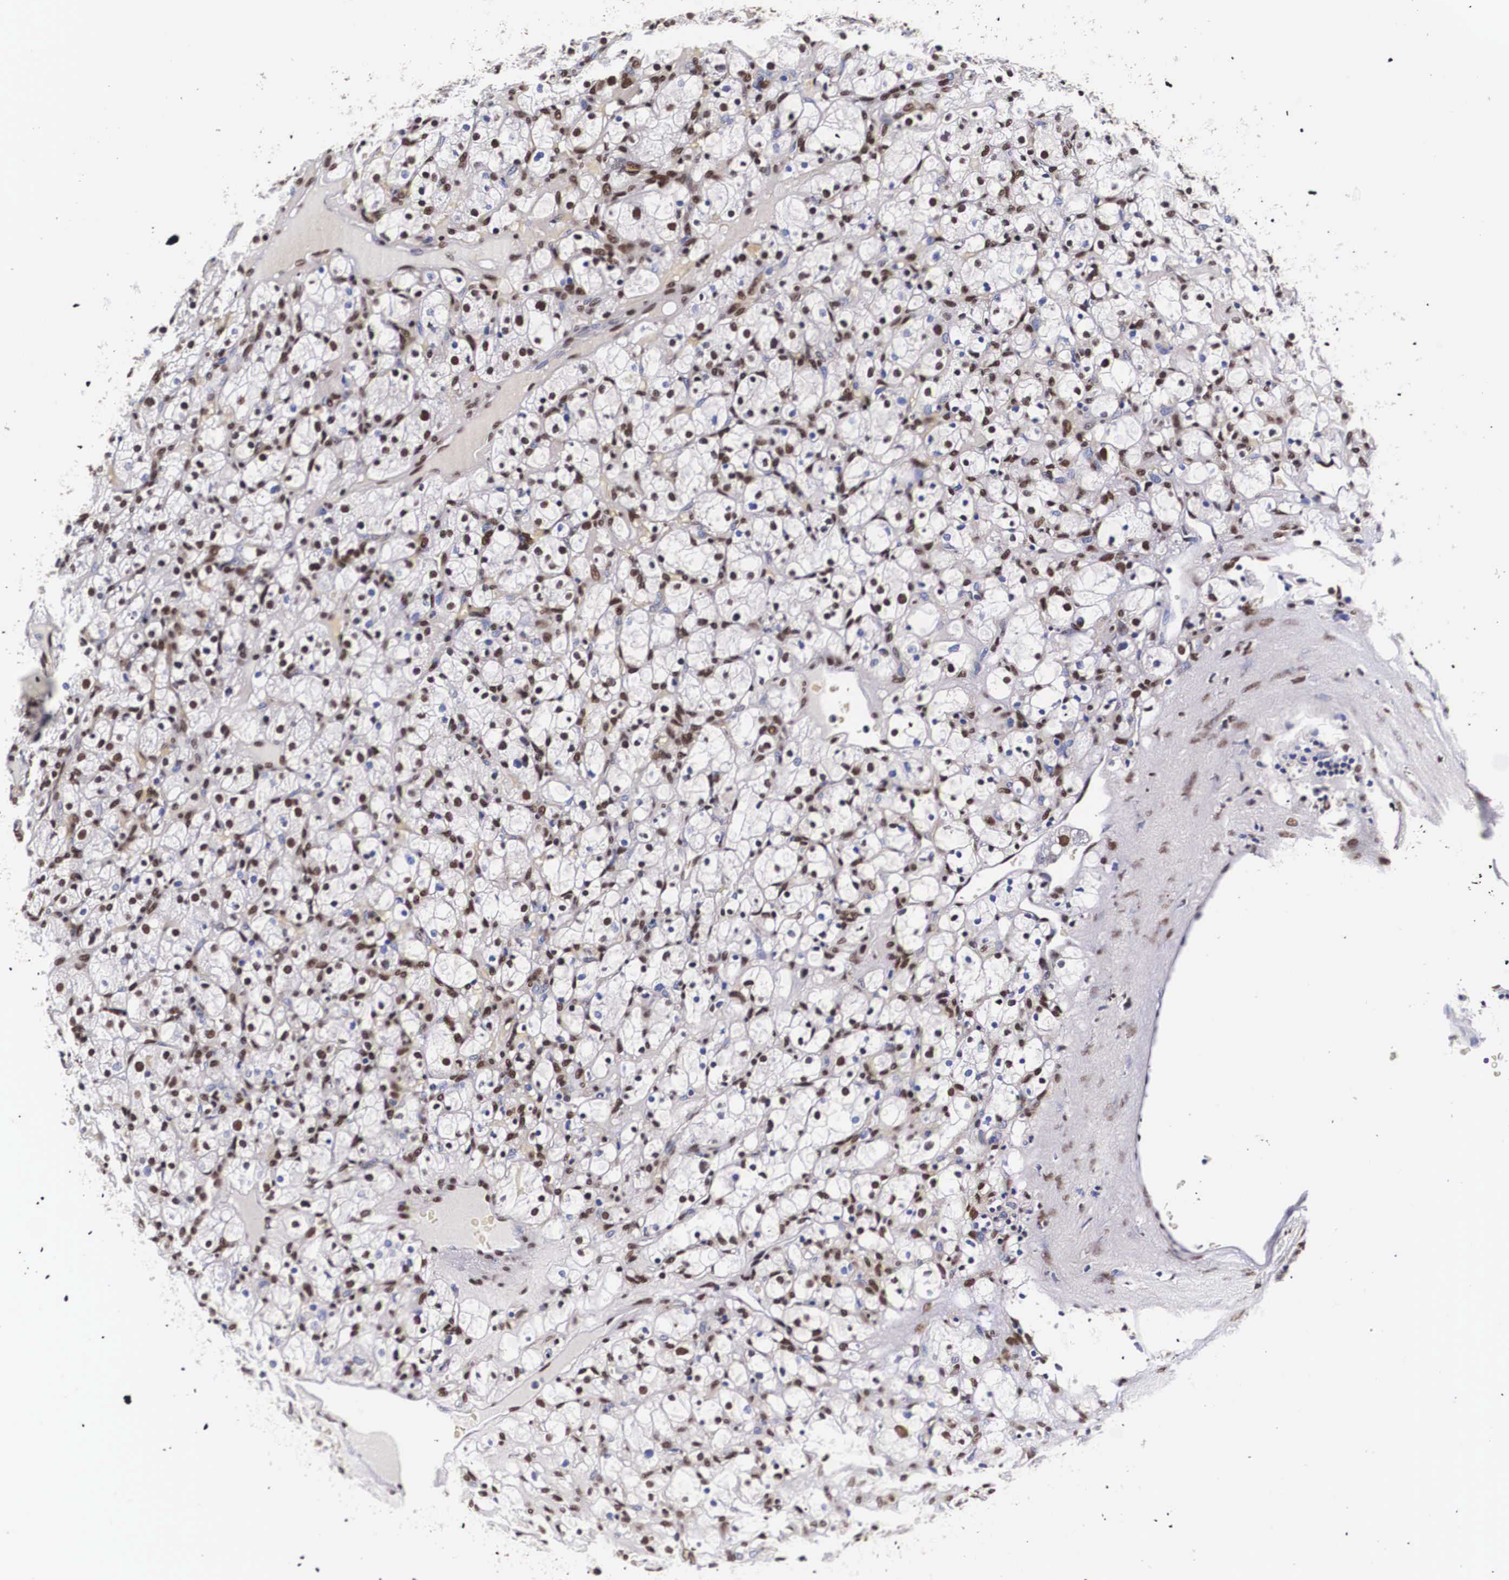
{"staining": {"intensity": "moderate", "quantity": "25%-75%", "location": "nuclear"}, "tissue": "renal cancer", "cell_type": "Tumor cells", "image_type": "cancer", "snomed": [{"axis": "morphology", "description": "Adenocarcinoma, NOS"}, {"axis": "topography", "description": "Kidney"}], "caption": "Immunohistochemistry (DAB) staining of human renal adenocarcinoma shows moderate nuclear protein expression in approximately 25%-75% of tumor cells. The staining was performed using DAB (3,3'-diaminobenzidine) to visualize the protein expression in brown, while the nuclei were stained in blue with hematoxylin (Magnification: 20x).", "gene": "PABPN1", "patient": {"sex": "female", "age": 83}}